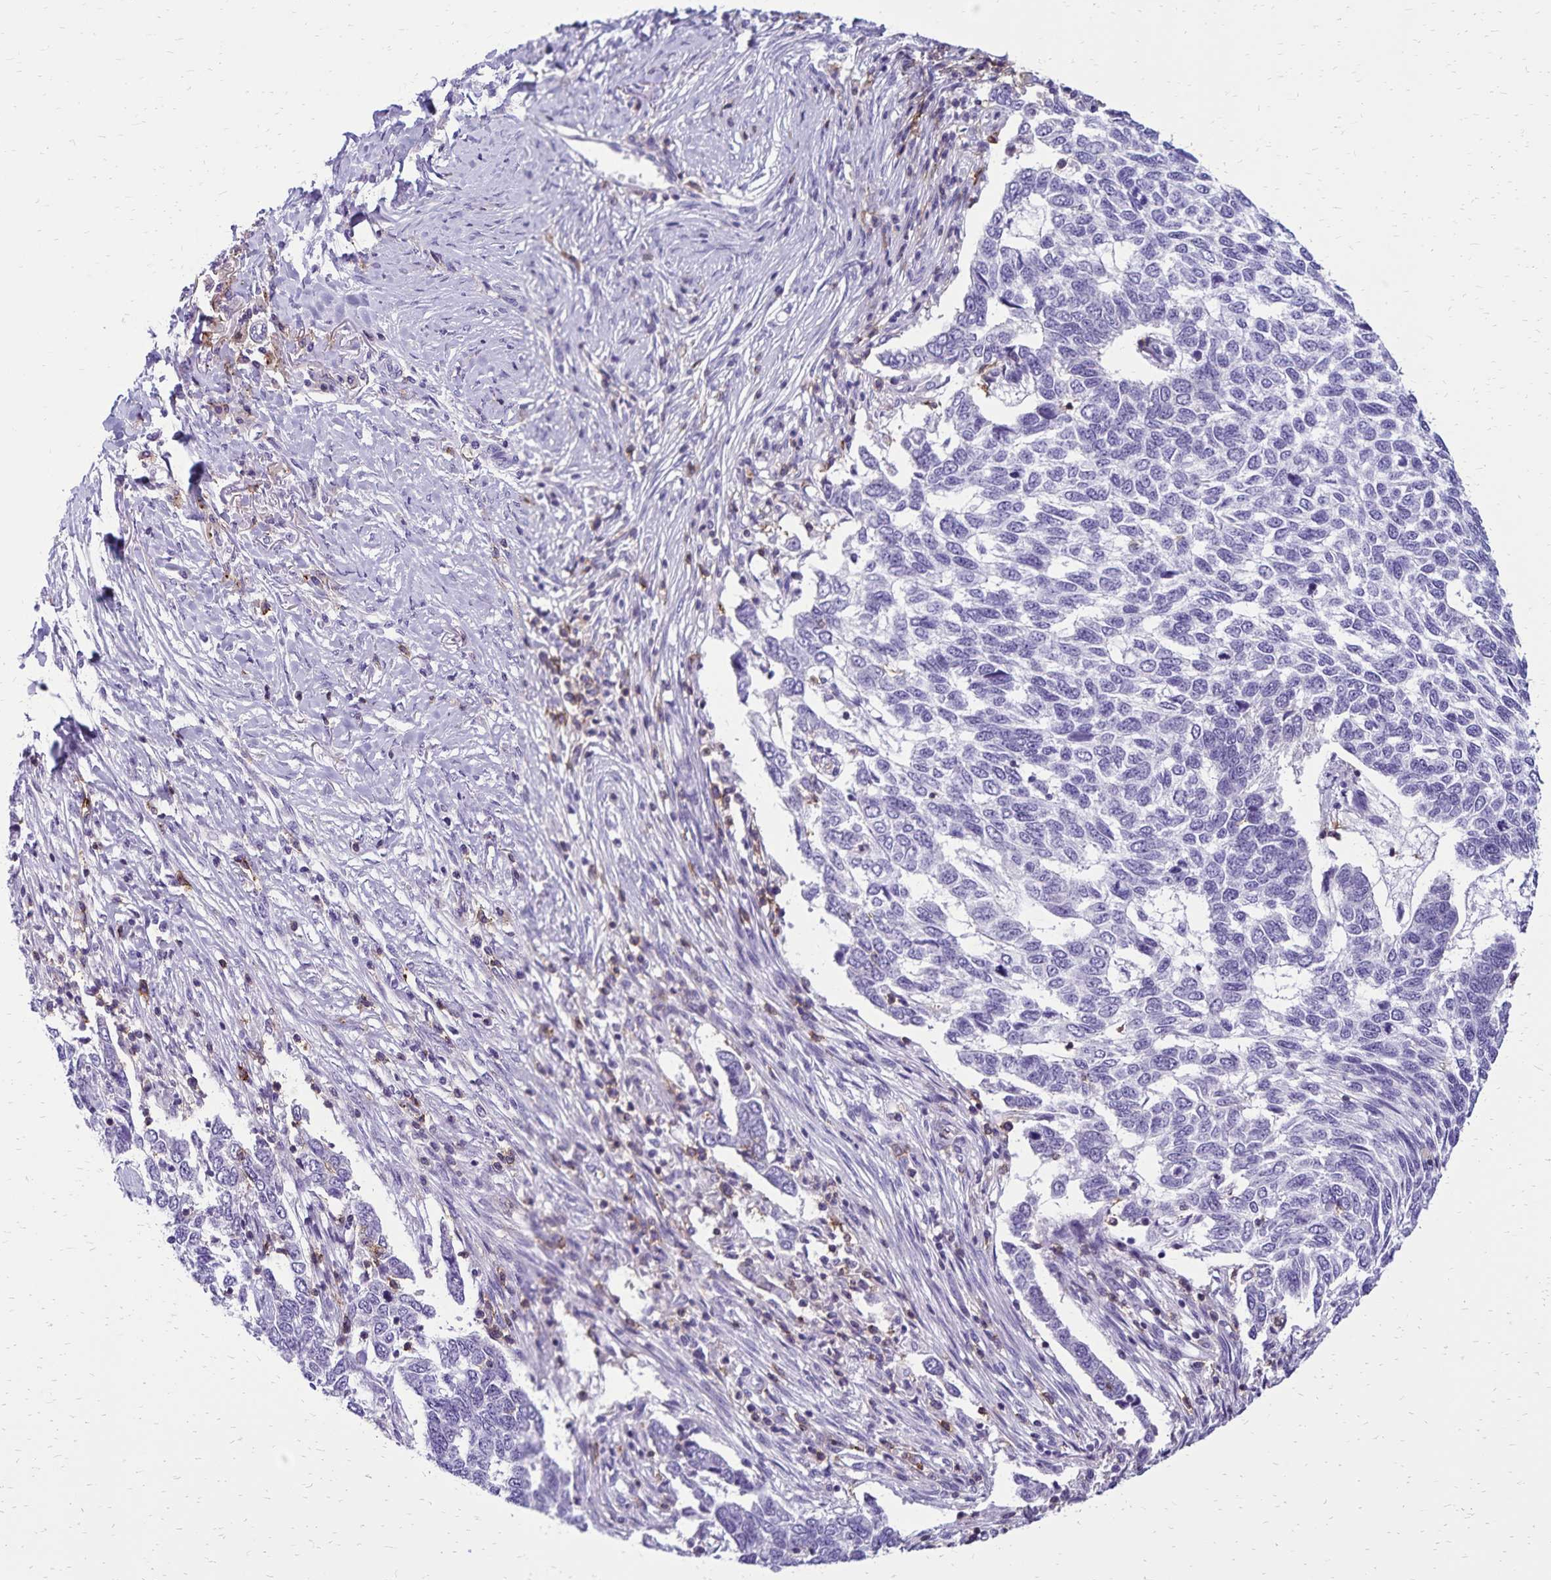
{"staining": {"intensity": "negative", "quantity": "none", "location": "none"}, "tissue": "skin cancer", "cell_type": "Tumor cells", "image_type": "cancer", "snomed": [{"axis": "morphology", "description": "Basal cell carcinoma"}, {"axis": "topography", "description": "Skin"}], "caption": "This is a image of IHC staining of skin cancer, which shows no positivity in tumor cells.", "gene": "CD27", "patient": {"sex": "female", "age": 65}}